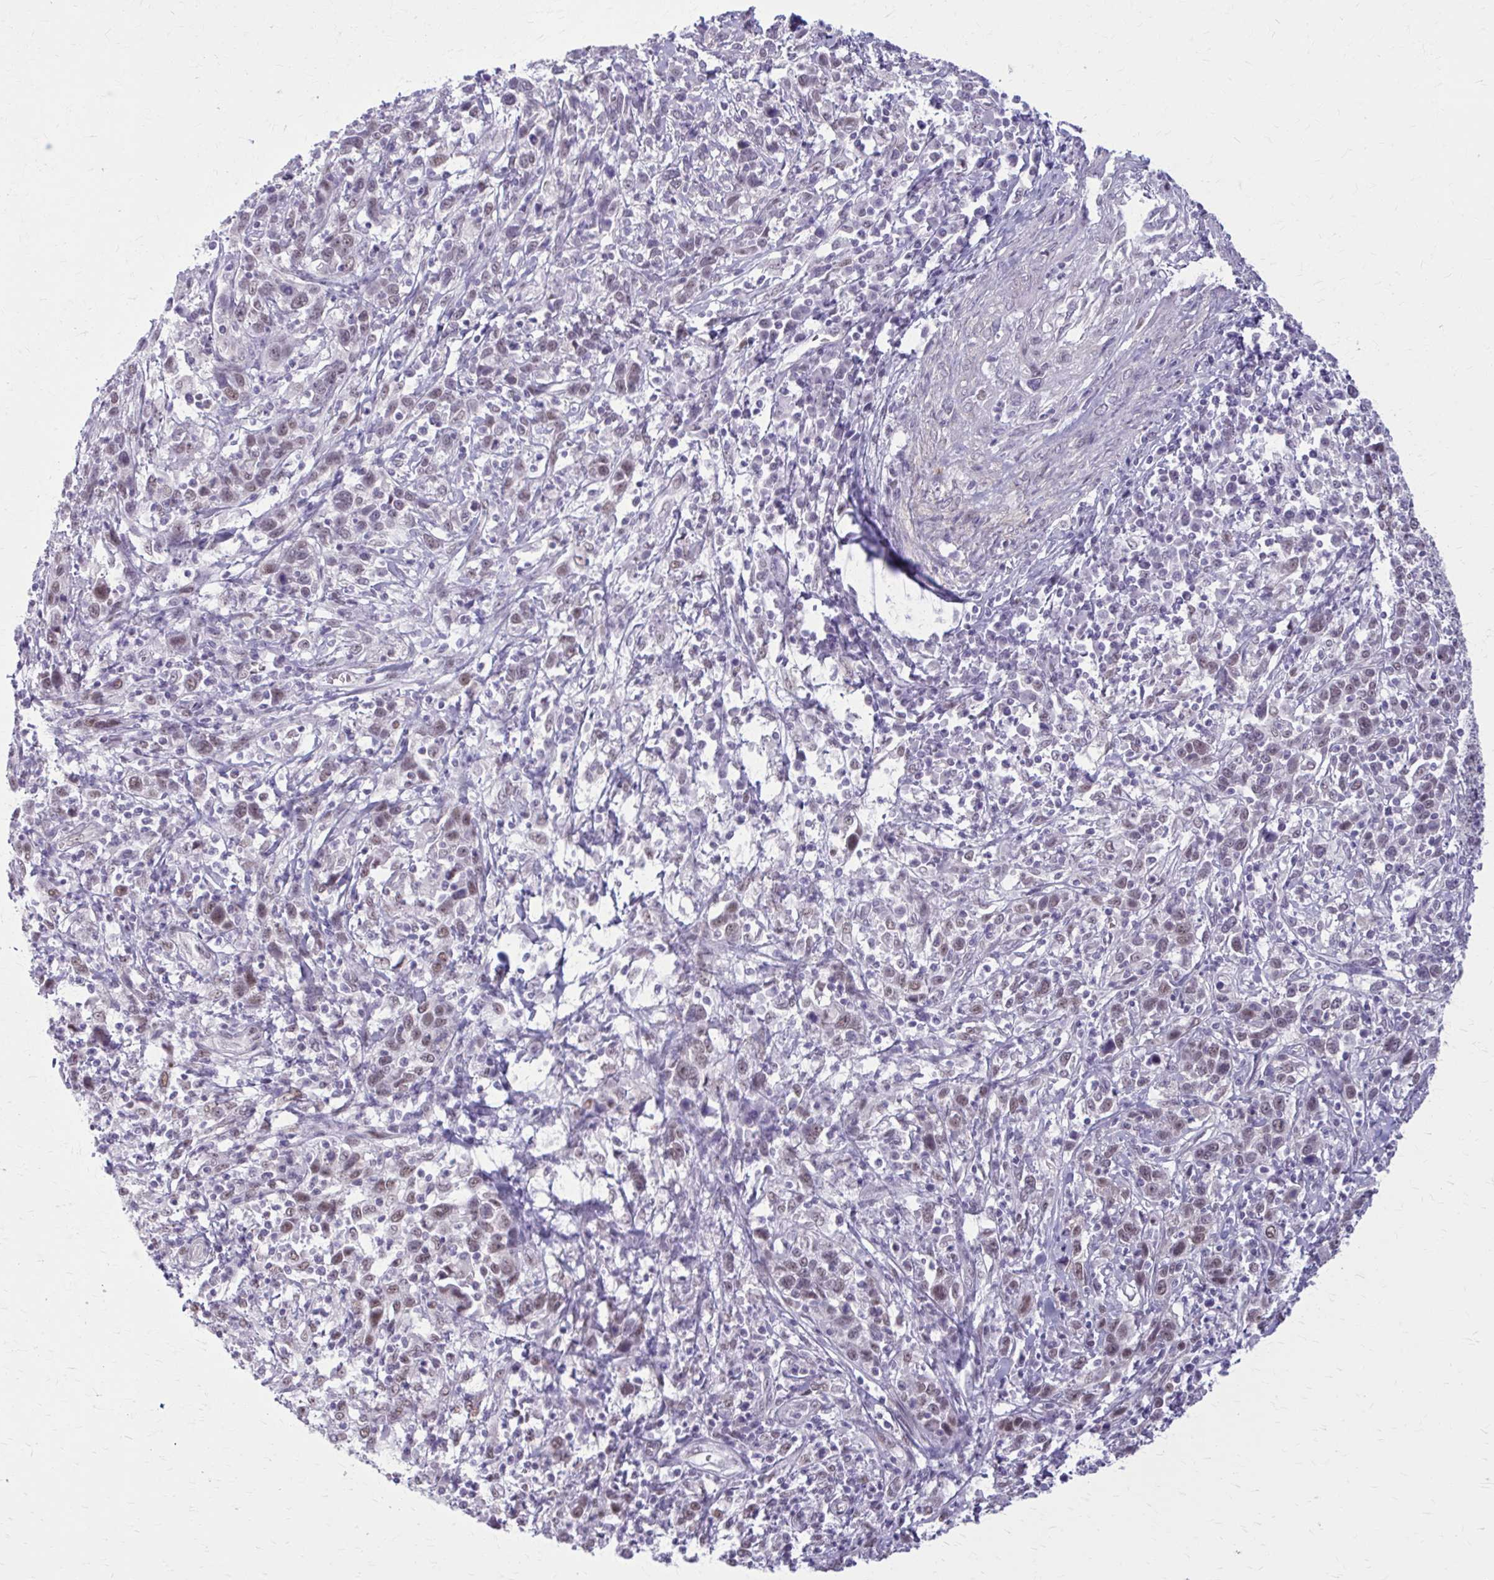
{"staining": {"intensity": "weak", "quantity": "<25%", "location": "nuclear"}, "tissue": "cervical cancer", "cell_type": "Tumor cells", "image_type": "cancer", "snomed": [{"axis": "morphology", "description": "Squamous cell carcinoma, NOS"}, {"axis": "topography", "description": "Cervix"}], "caption": "Image shows no protein staining in tumor cells of cervical cancer tissue.", "gene": "NUMBL", "patient": {"sex": "female", "age": 46}}